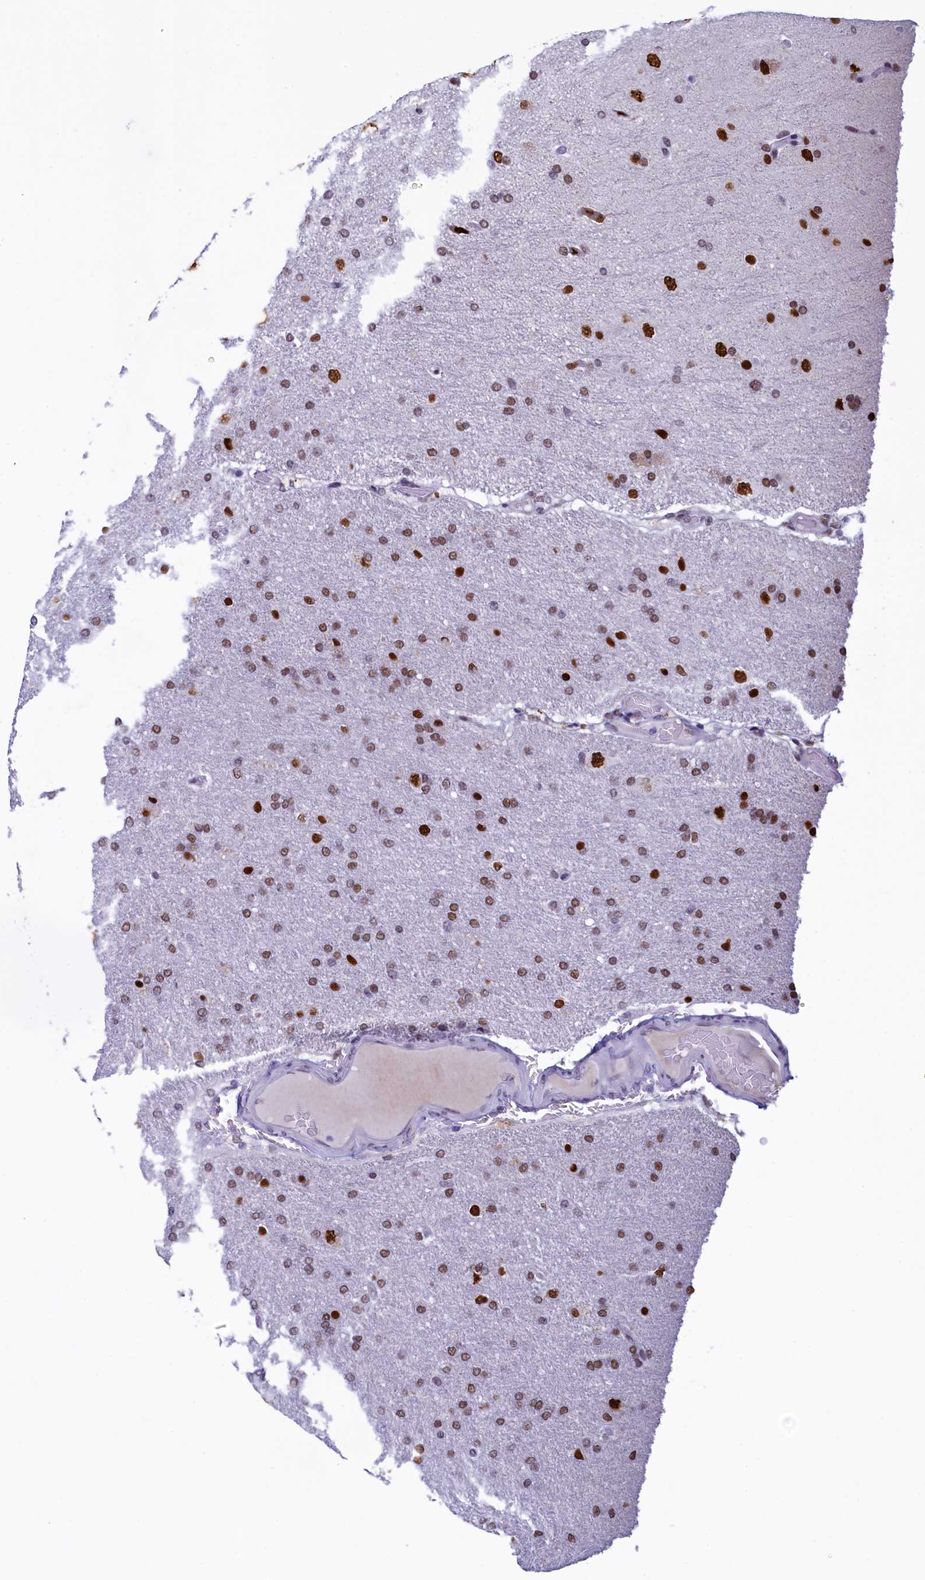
{"staining": {"intensity": "moderate", "quantity": ">75%", "location": "nuclear"}, "tissue": "glioma", "cell_type": "Tumor cells", "image_type": "cancer", "snomed": [{"axis": "morphology", "description": "Glioma, malignant, High grade"}, {"axis": "topography", "description": "Brain"}], "caption": "The immunohistochemical stain labels moderate nuclear expression in tumor cells of glioma tissue.", "gene": "SUGP2", "patient": {"sex": "male", "age": 72}}